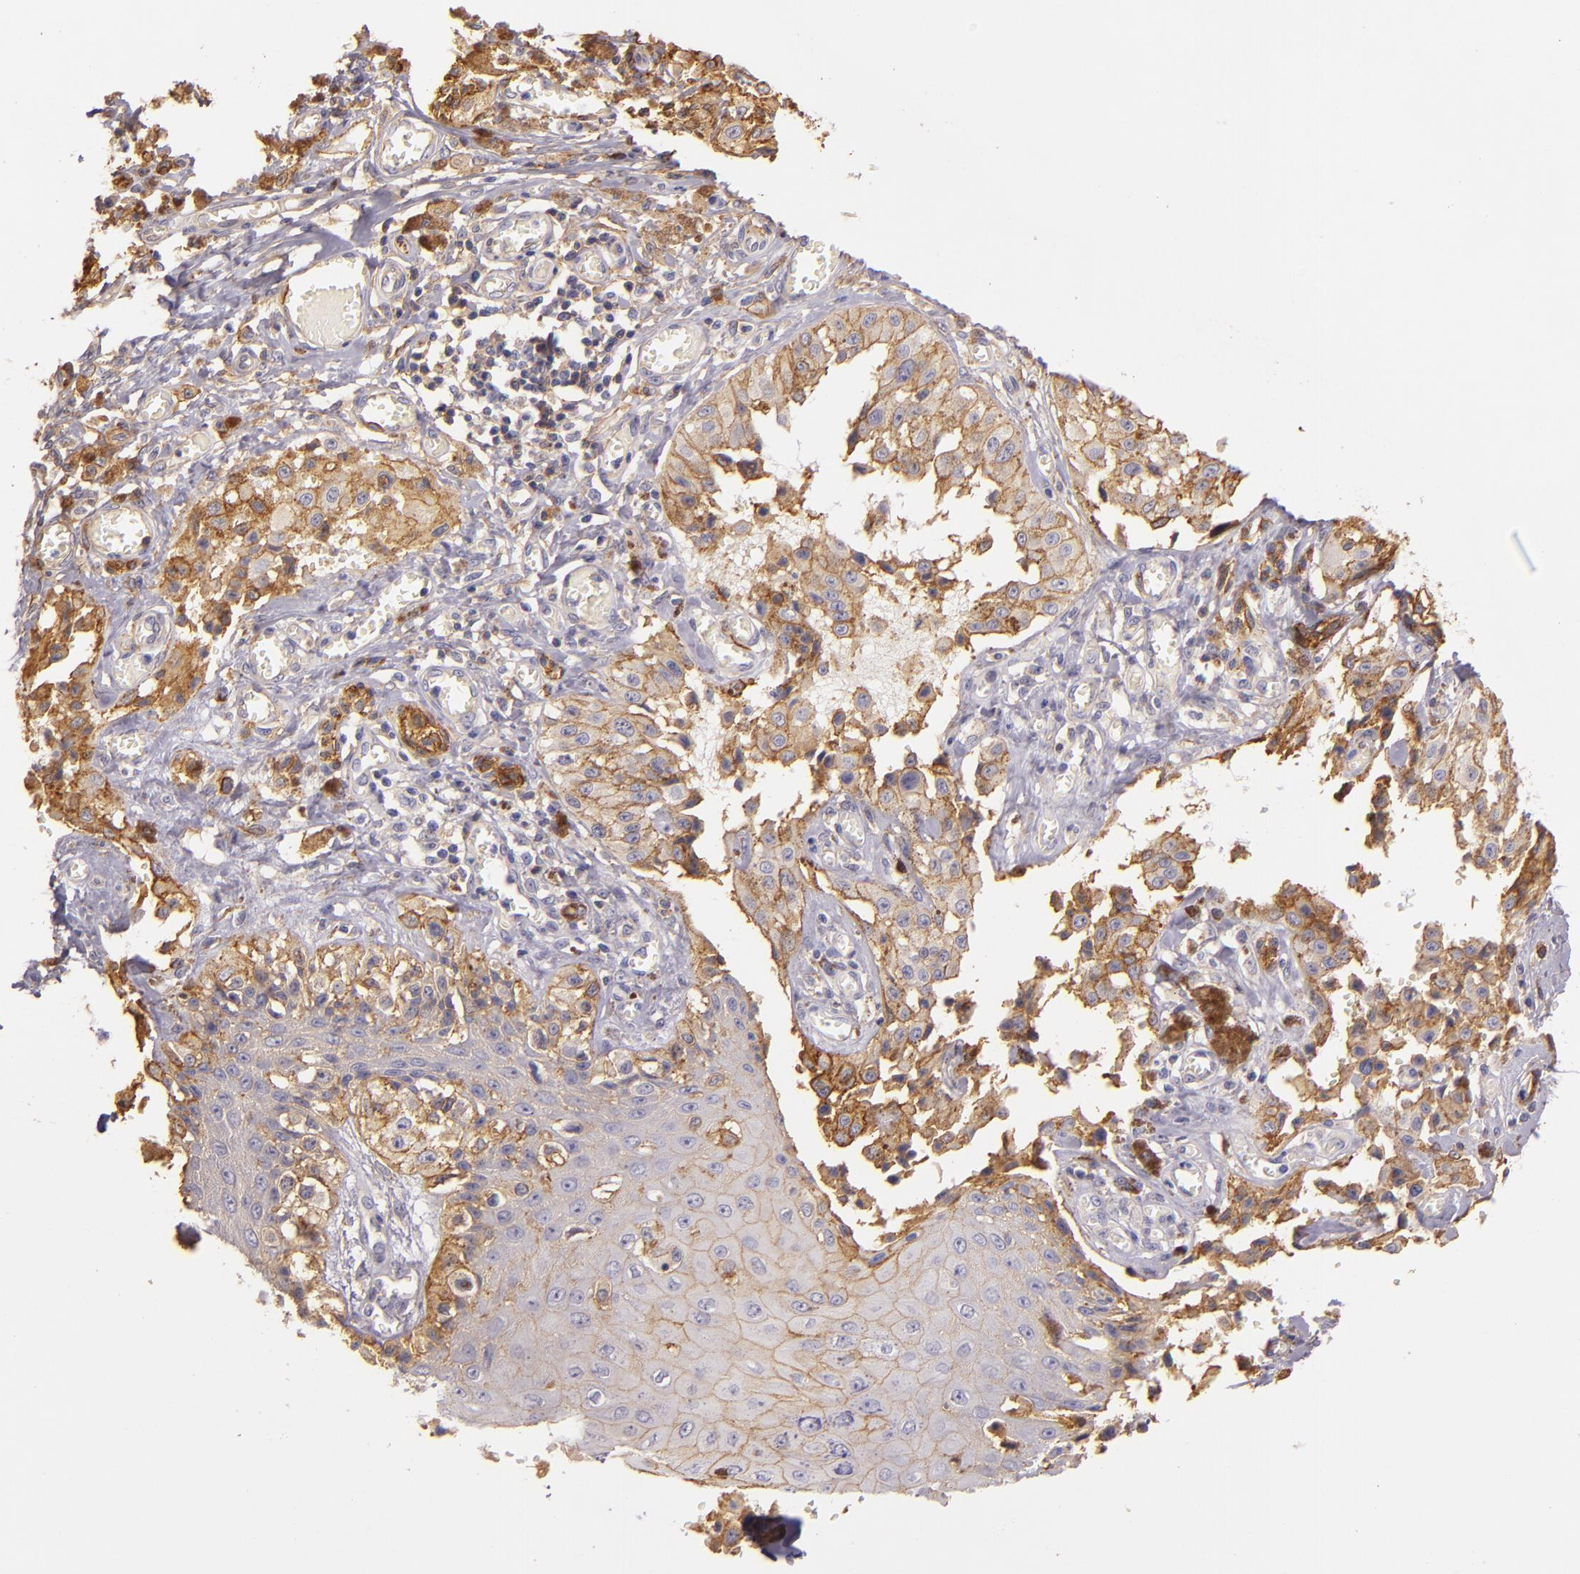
{"staining": {"intensity": "moderate", "quantity": ">75%", "location": "cytoplasmic/membranous"}, "tissue": "melanoma", "cell_type": "Tumor cells", "image_type": "cancer", "snomed": [{"axis": "morphology", "description": "Malignant melanoma, NOS"}, {"axis": "topography", "description": "Skin"}], "caption": "IHC staining of malignant melanoma, which demonstrates medium levels of moderate cytoplasmic/membranous positivity in about >75% of tumor cells indicating moderate cytoplasmic/membranous protein positivity. The staining was performed using DAB (3,3'-diaminobenzidine) (brown) for protein detection and nuclei were counterstained in hematoxylin (blue).", "gene": "CTSF", "patient": {"sex": "female", "age": 82}}